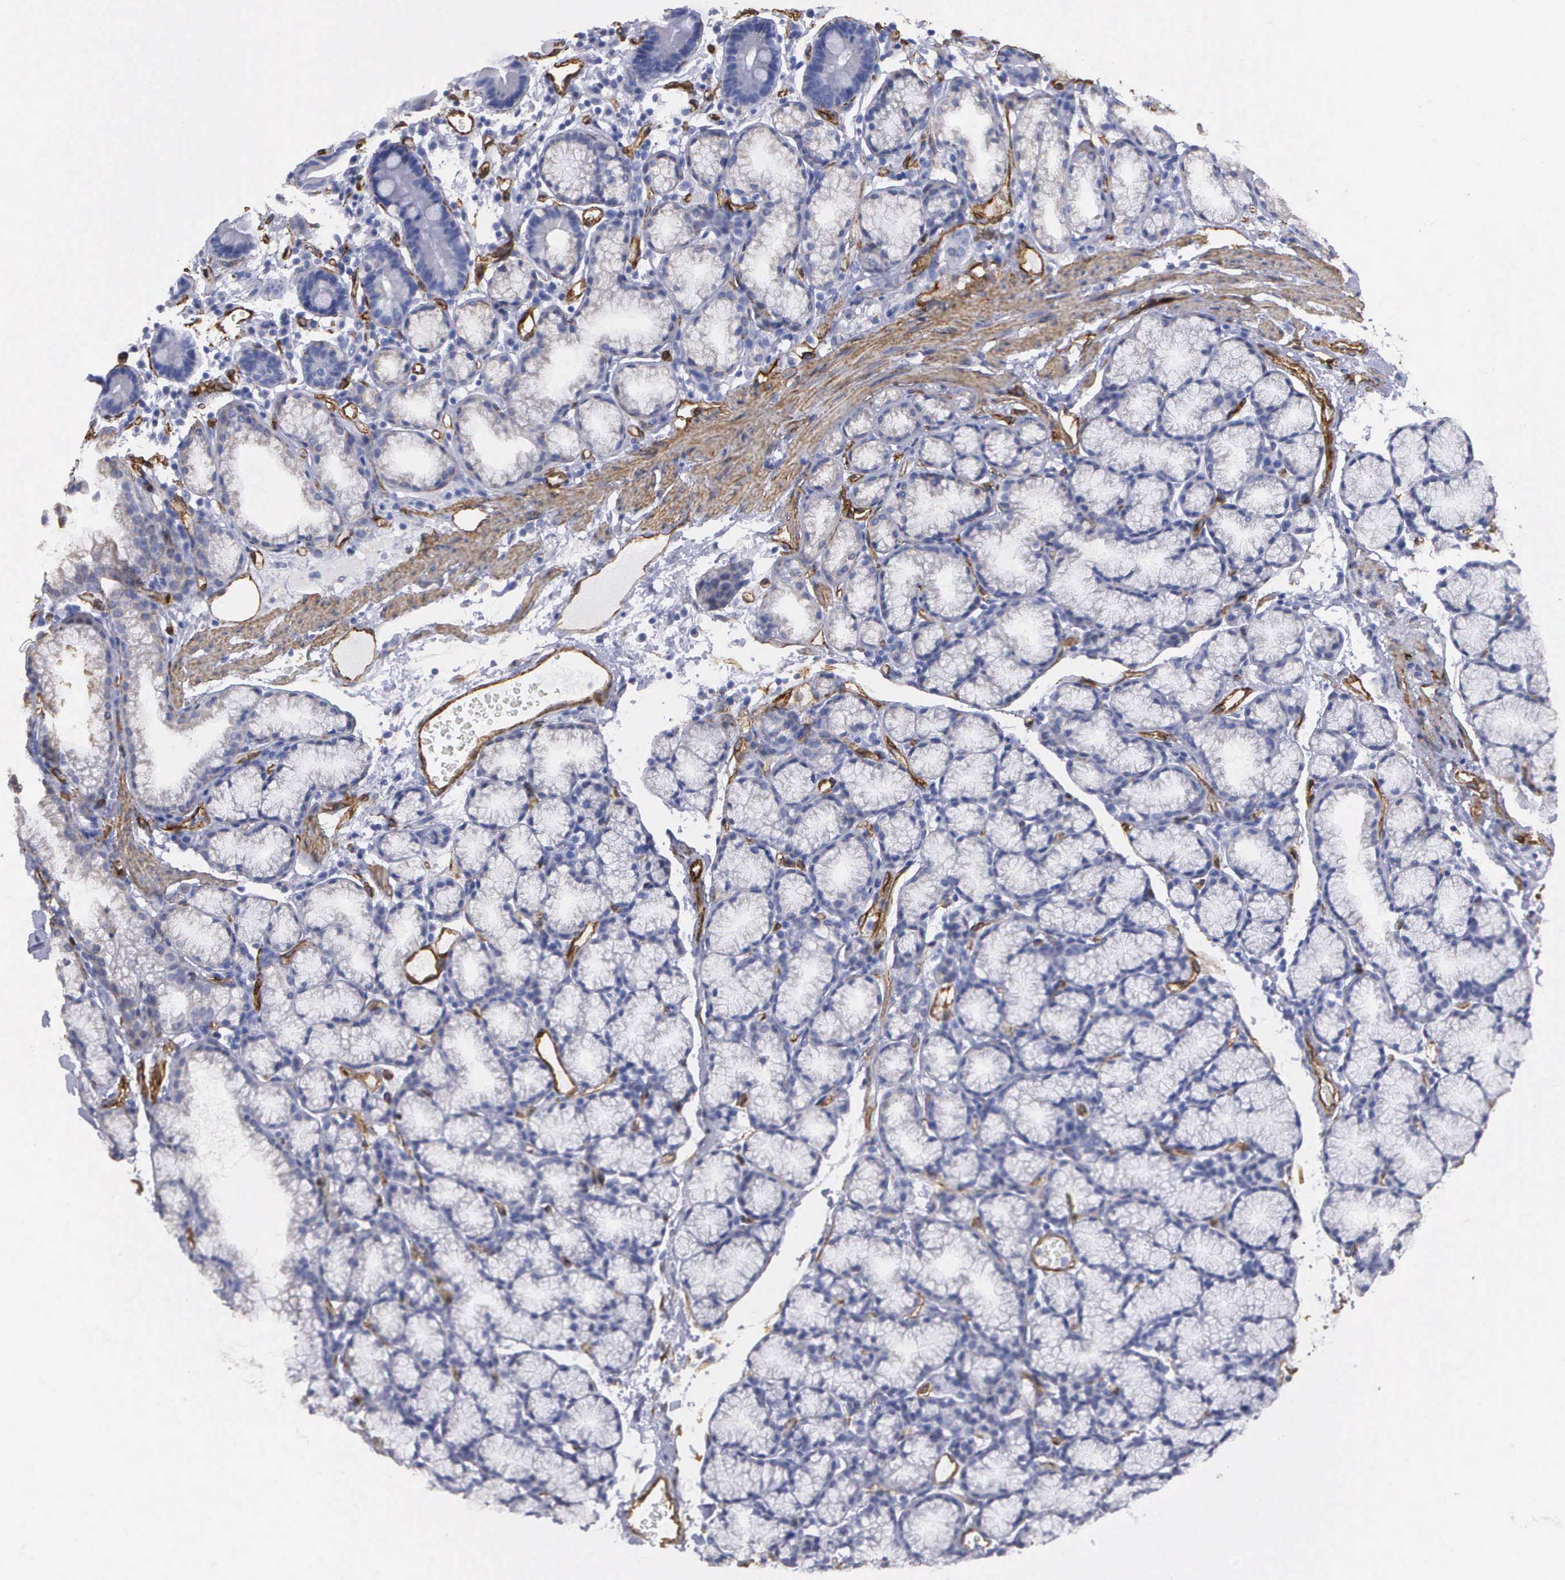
{"staining": {"intensity": "negative", "quantity": "none", "location": "none"}, "tissue": "duodenum", "cell_type": "Glandular cells", "image_type": "normal", "snomed": [{"axis": "morphology", "description": "Normal tissue, NOS"}, {"axis": "topography", "description": "Duodenum"}], "caption": "An IHC histopathology image of normal duodenum is shown. There is no staining in glandular cells of duodenum. The staining was performed using DAB to visualize the protein expression in brown, while the nuclei were stained in blue with hematoxylin (Magnification: 20x).", "gene": "MAGEB10", "patient": {"sex": "female", "age": 48}}